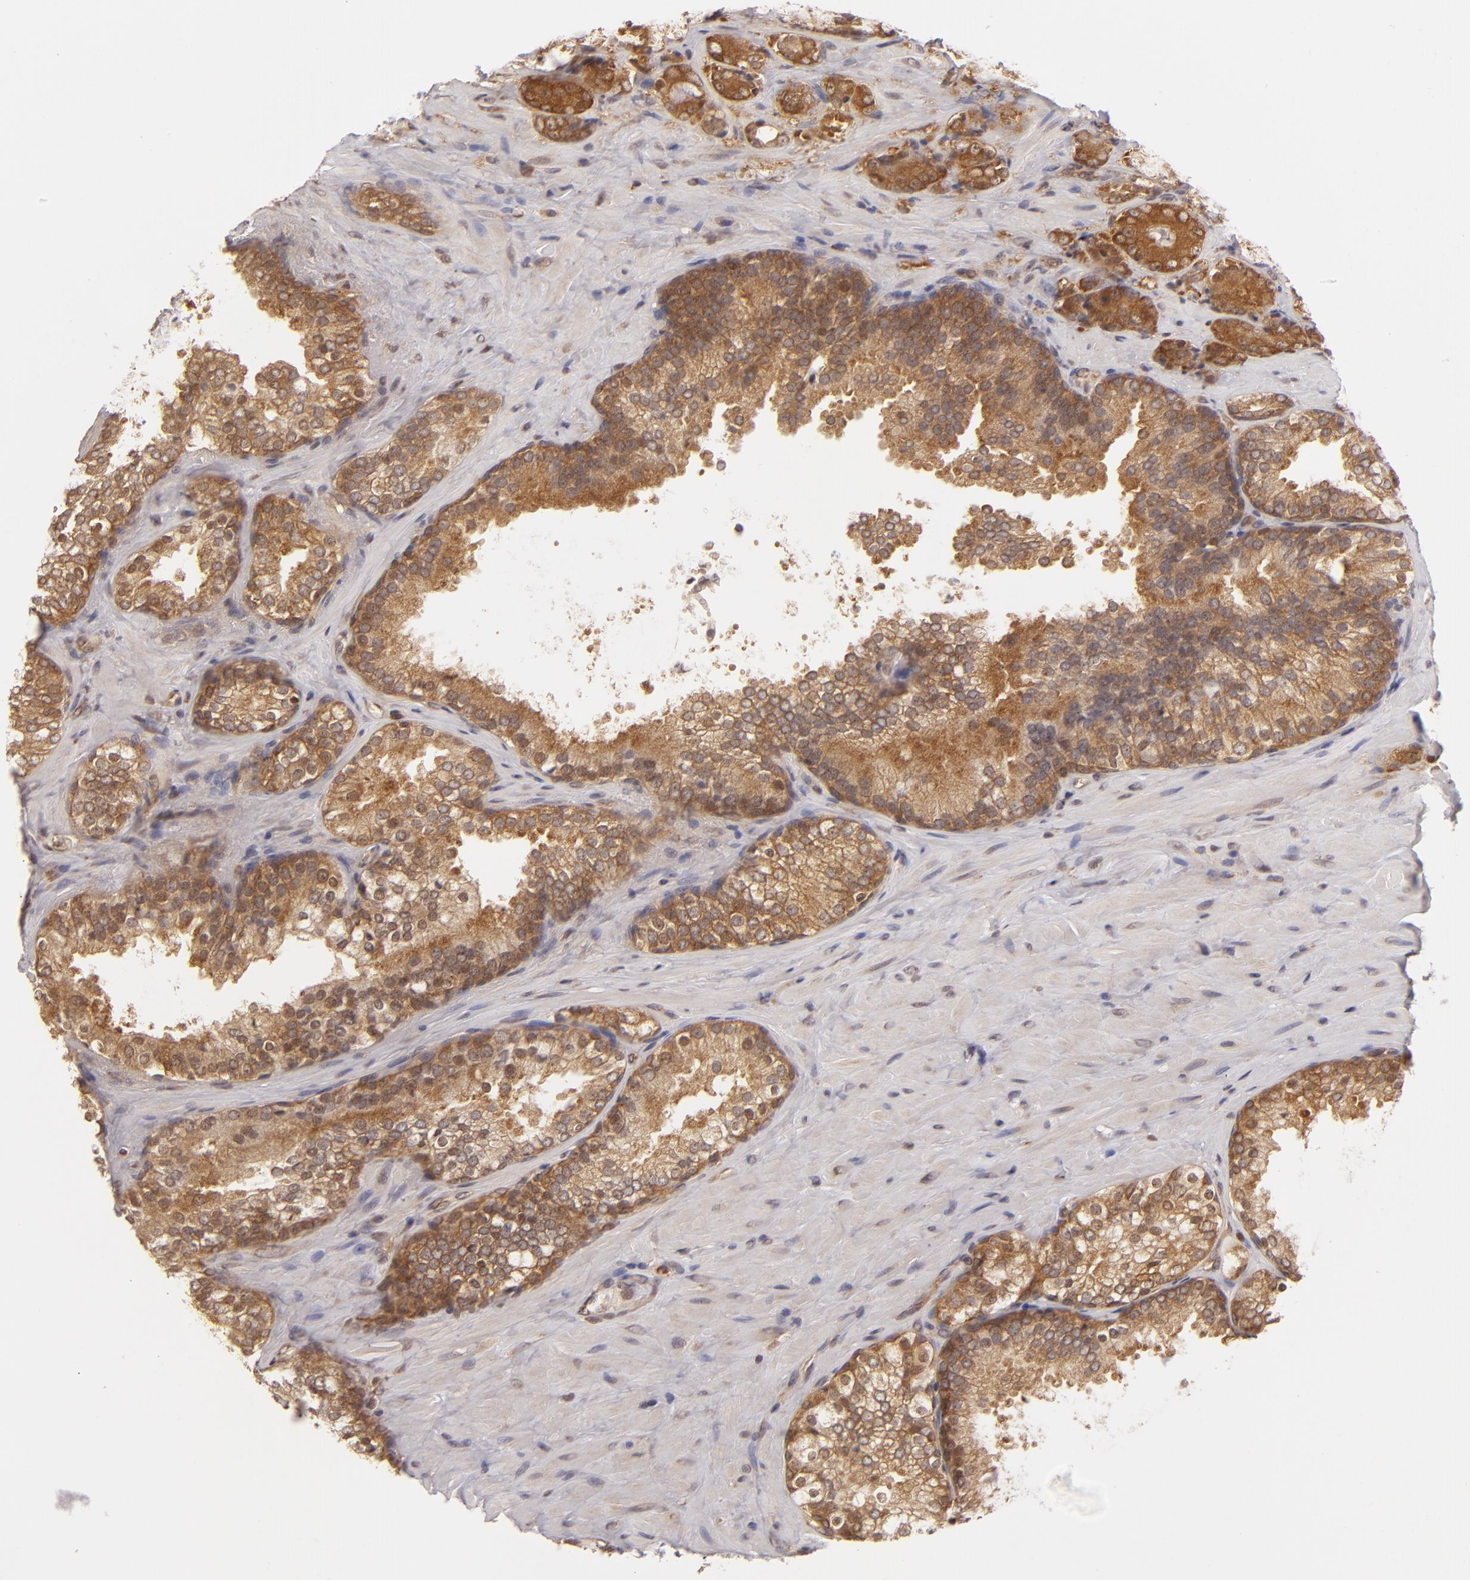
{"staining": {"intensity": "strong", "quantity": ">75%", "location": "cytoplasmic/membranous"}, "tissue": "prostate cancer", "cell_type": "Tumor cells", "image_type": "cancer", "snomed": [{"axis": "morphology", "description": "Adenocarcinoma, High grade"}, {"axis": "topography", "description": "Prostate"}], "caption": "Prostate high-grade adenocarcinoma stained with IHC exhibits strong cytoplasmic/membranous expression in about >75% of tumor cells. Ihc stains the protein in brown and the nuclei are stained blue.", "gene": "MAPK3", "patient": {"sex": "male", "age": 70}}